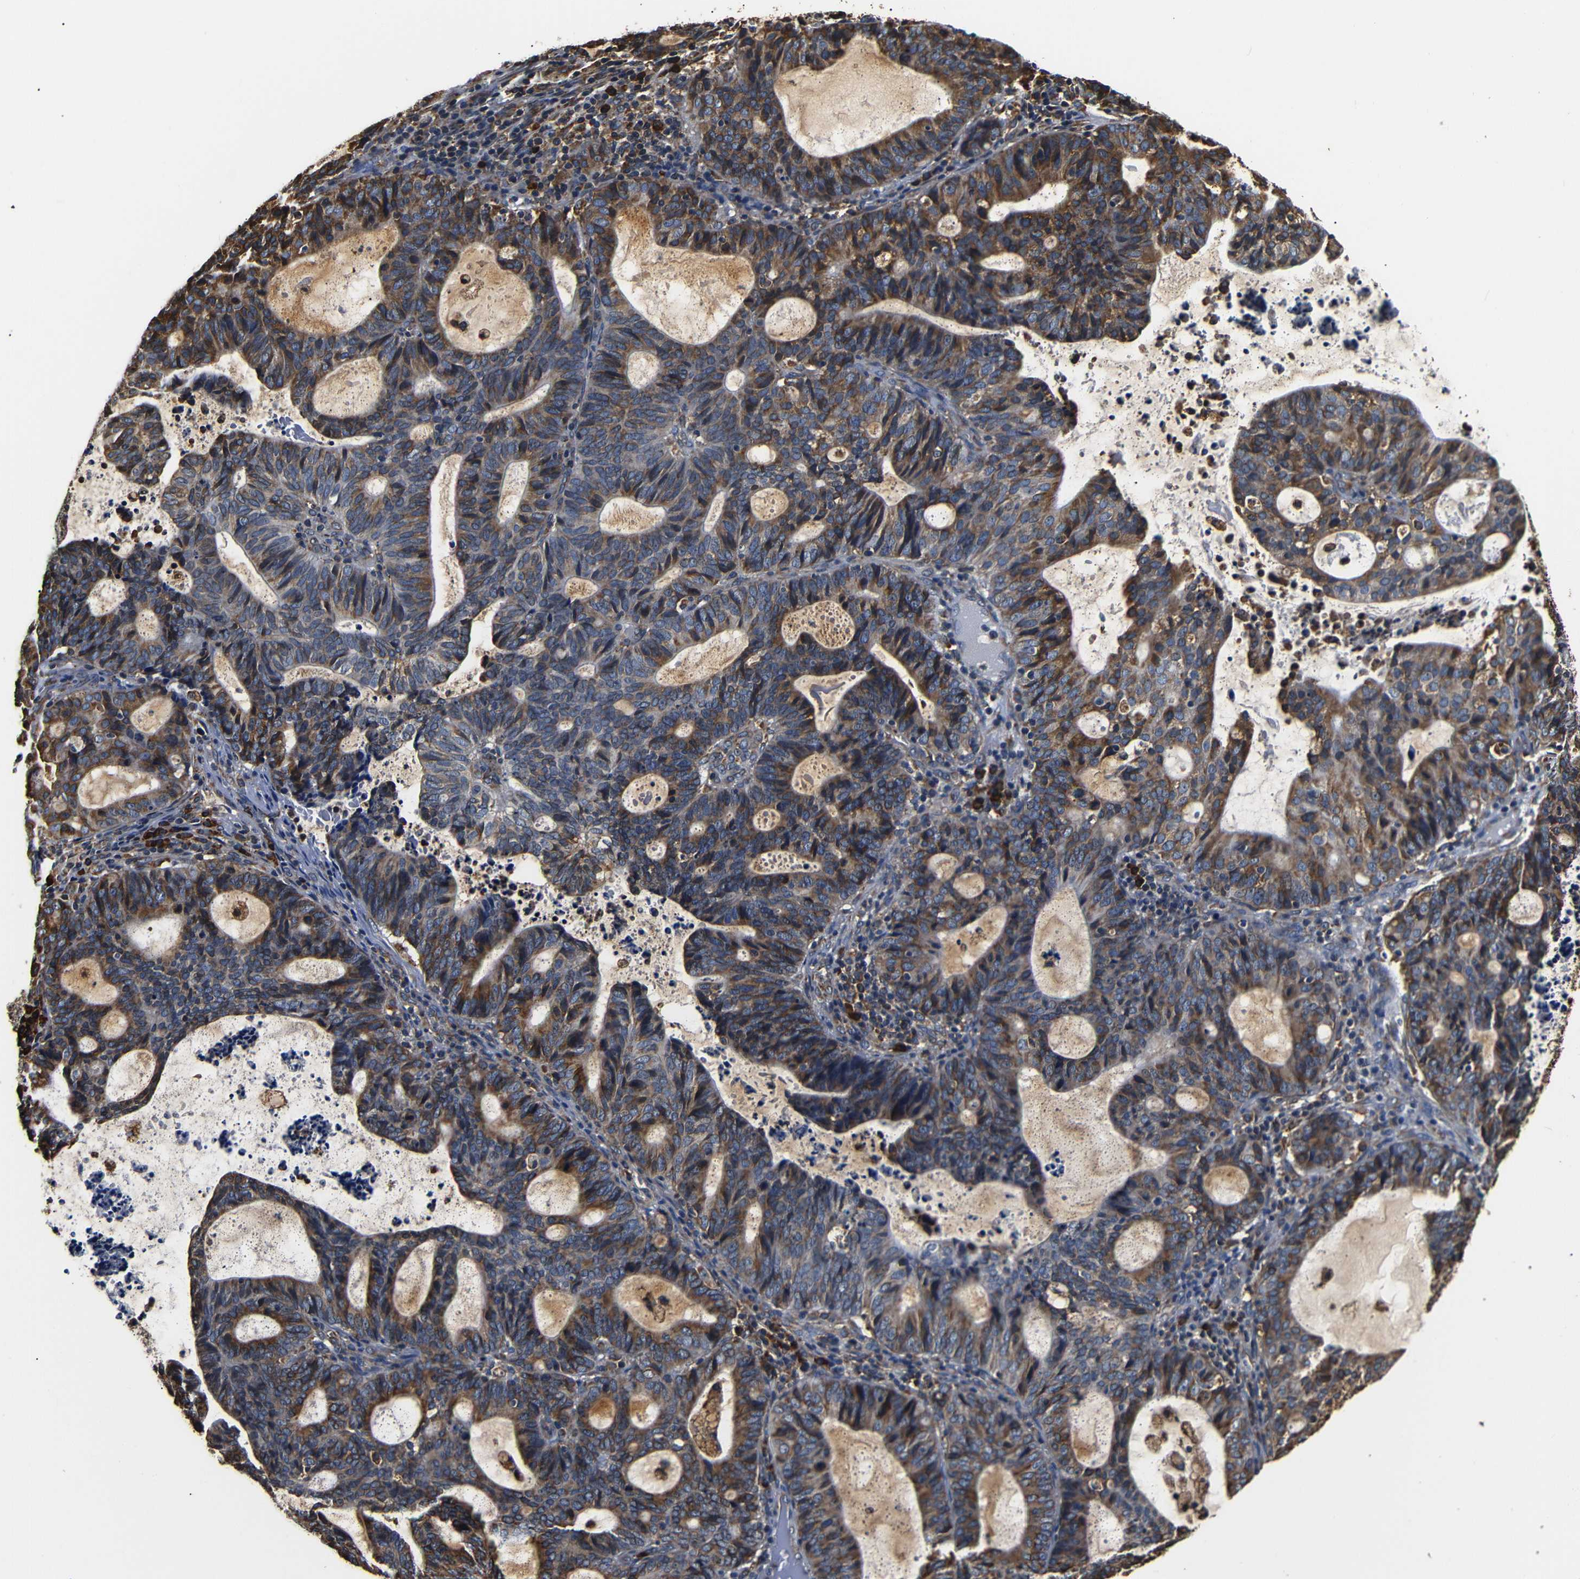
{"staining": {"intensity": "moderate", "quantity": "25%-75%", "location": "cytoplasmic/membranous"}, "tissue": "endometrial cancer", "cell_type": "Tumor cells", "image_type": "cancer", "snomed": [{"axis": "morphology", "description": "Adenocarcinoma, NOS"}, {"axis": "topography", "description": "Uterus"}], "caption": "Immunohistochemistry photomicrograph of adenocarcinoma (endometrial) stained for a protein (brown), which shows medium levels of moderate cytoplasmic/membranous staining in approximately 25%-75% of tumor cells.", "gene": "HHIP", "patient": {"sex": "female", "age": 83}}